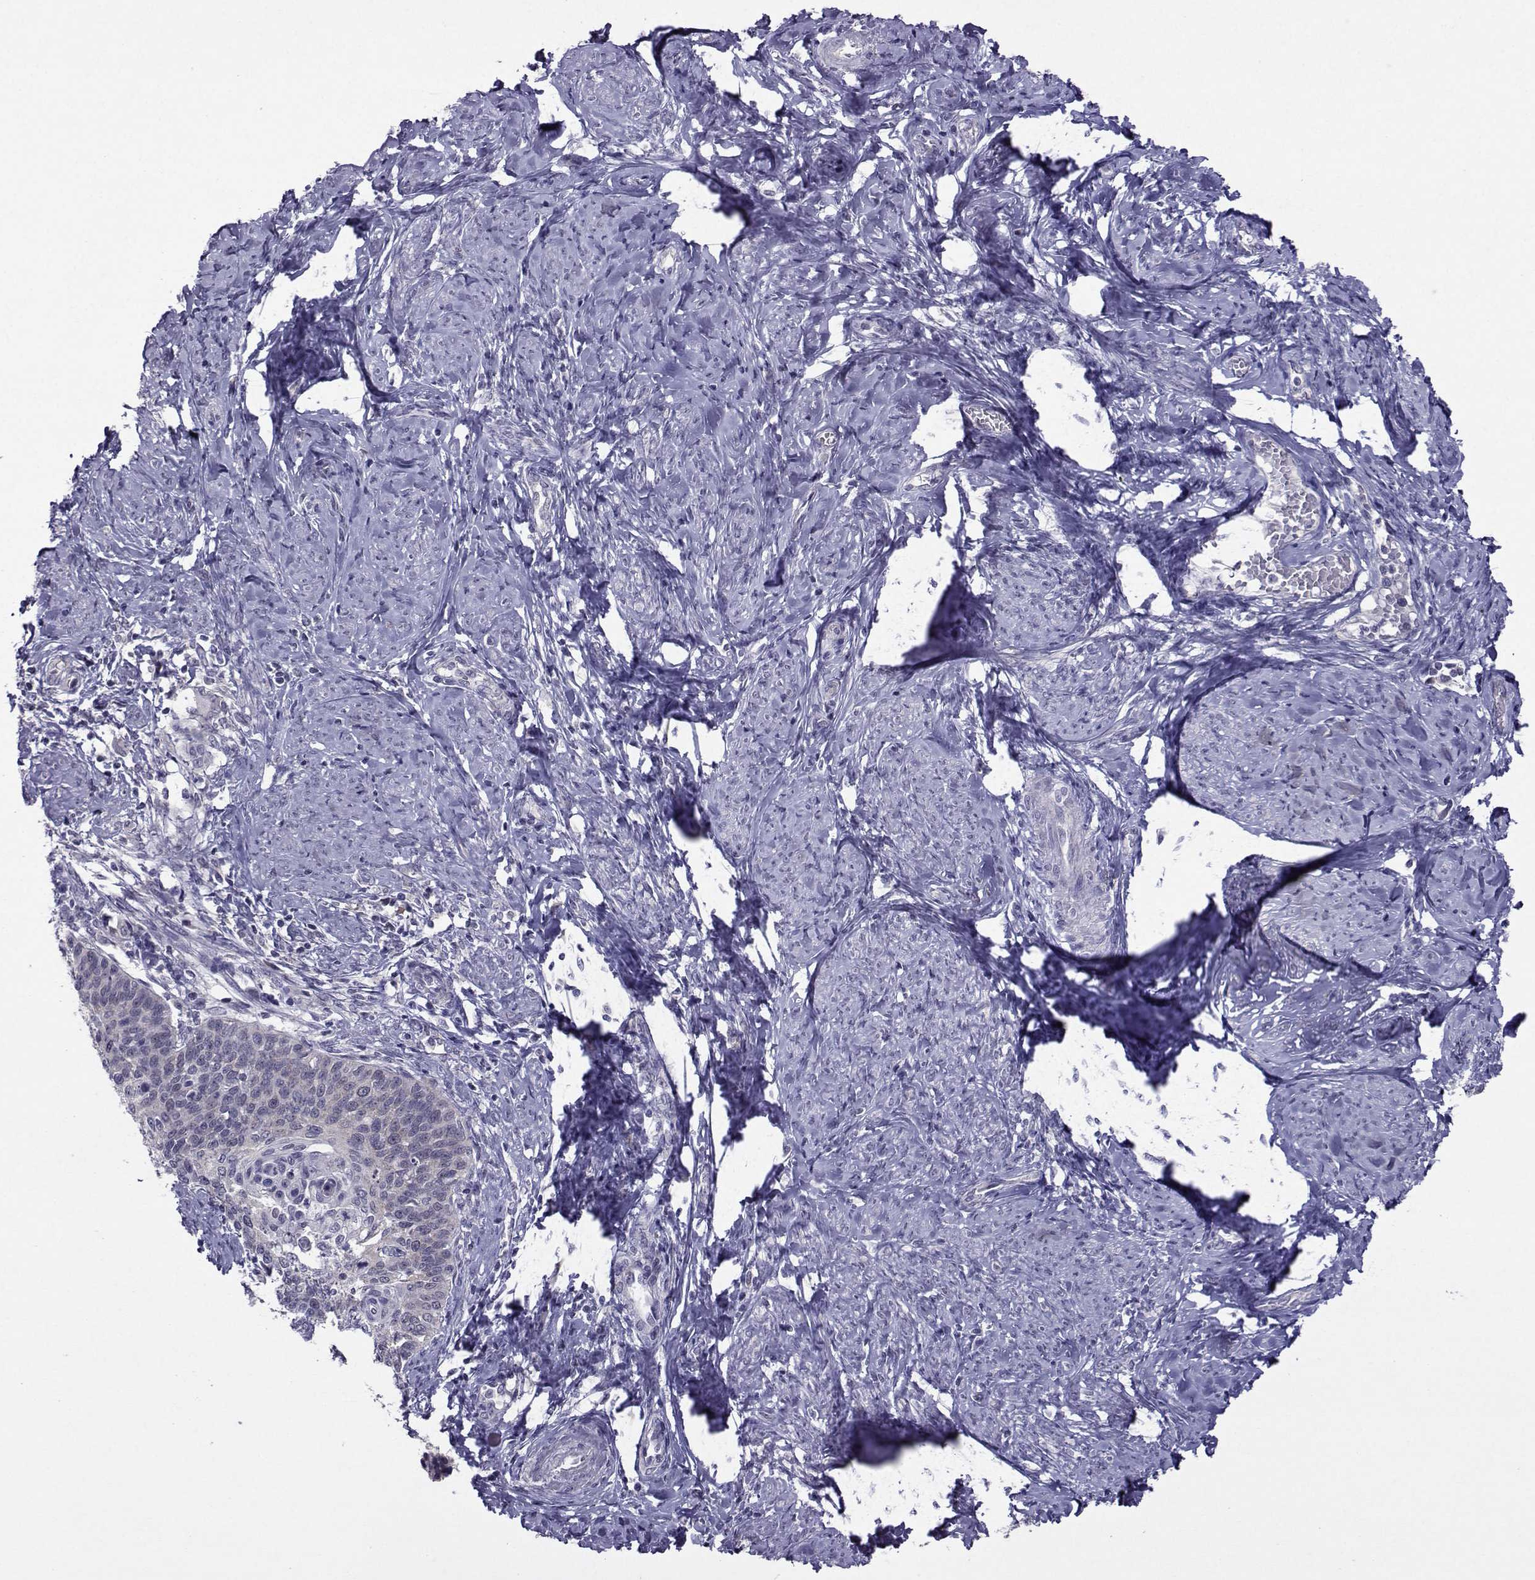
{"staining": {"intensity": "negative", "quantity": "none", "location": "none"}, "tissue": "cervical cancer", "cell_type": "Tumor cells", "image_type": "cancer", "snomed": [{"axis": "morphology", "description": "Normal tissue, NOS"}, {"axis": "morphology", "description": "Squamous cell carcinoma, NOS"}, {"axis": "topography", "description": "Cervix"}], "caption": "High magnification brightfield microscopy of cervical cancer (squamous cell carcinoma) stained with DAB (3,3'-diaminobenzidine) (brown) and counterstained with hematoxylin (blue): tumor cells show no significant staining.", "gene": "DDX20", "patient": {"sex": "female", "age": 39}}